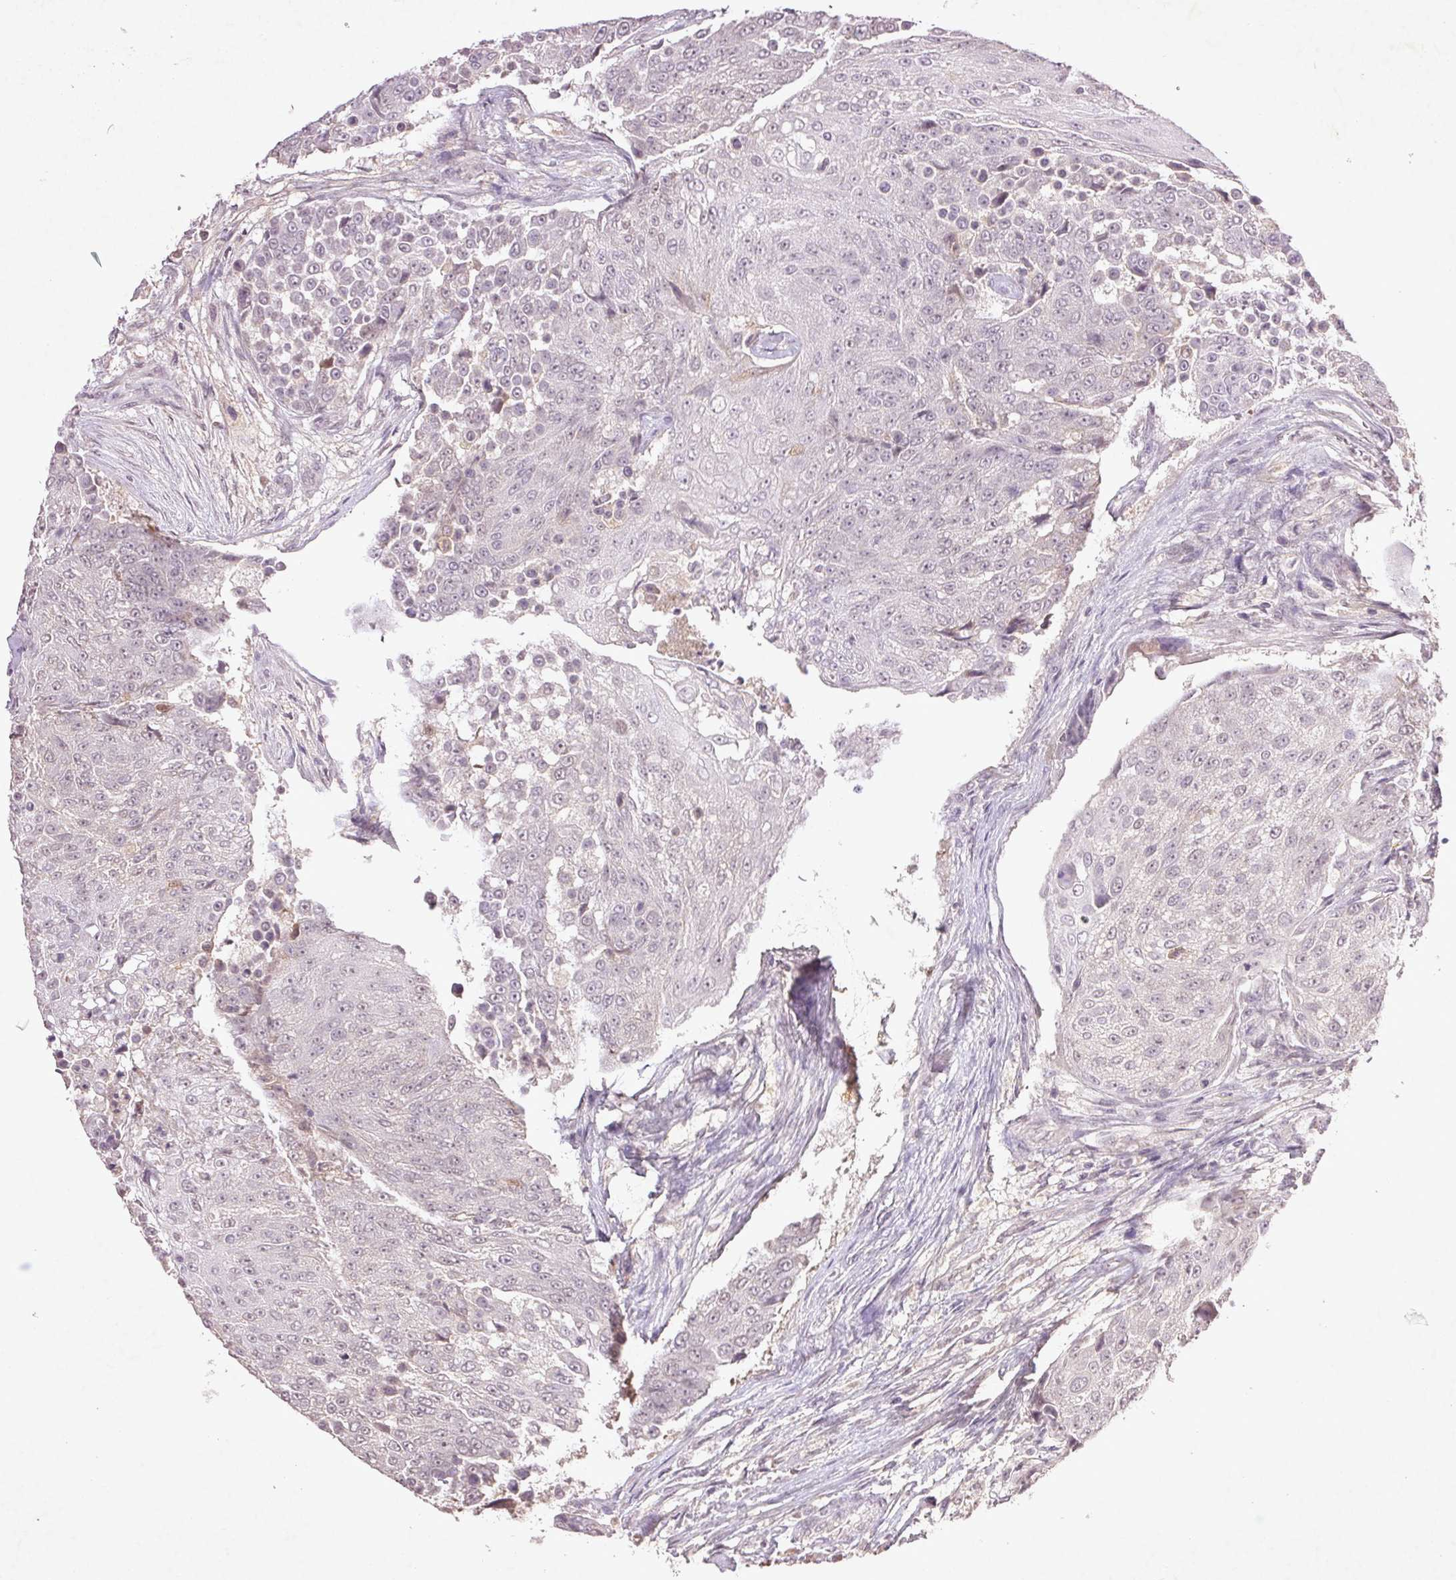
{"staining": {"intensity": "negative", "quantity": "none", "location": "none"}, "tissue": "urothelial cancer", "cell_type": "Tumor cells", "image_type": "cancer", "snomed": [{"axis": "morphology", "description": "Urothelial carcinoma, High grade"}, {"axis": "topography", "description": "Urinary bladder"}], "caption": "High magnification brightfield microscopy of urothelial carcinoma (high-grade) stained with DAB (brown) and counterstained with hematoxylin (blue): tumor cells show no significant expression.", "gene": "FAM168B", "patient": {"sex": "female", "age": 63}}